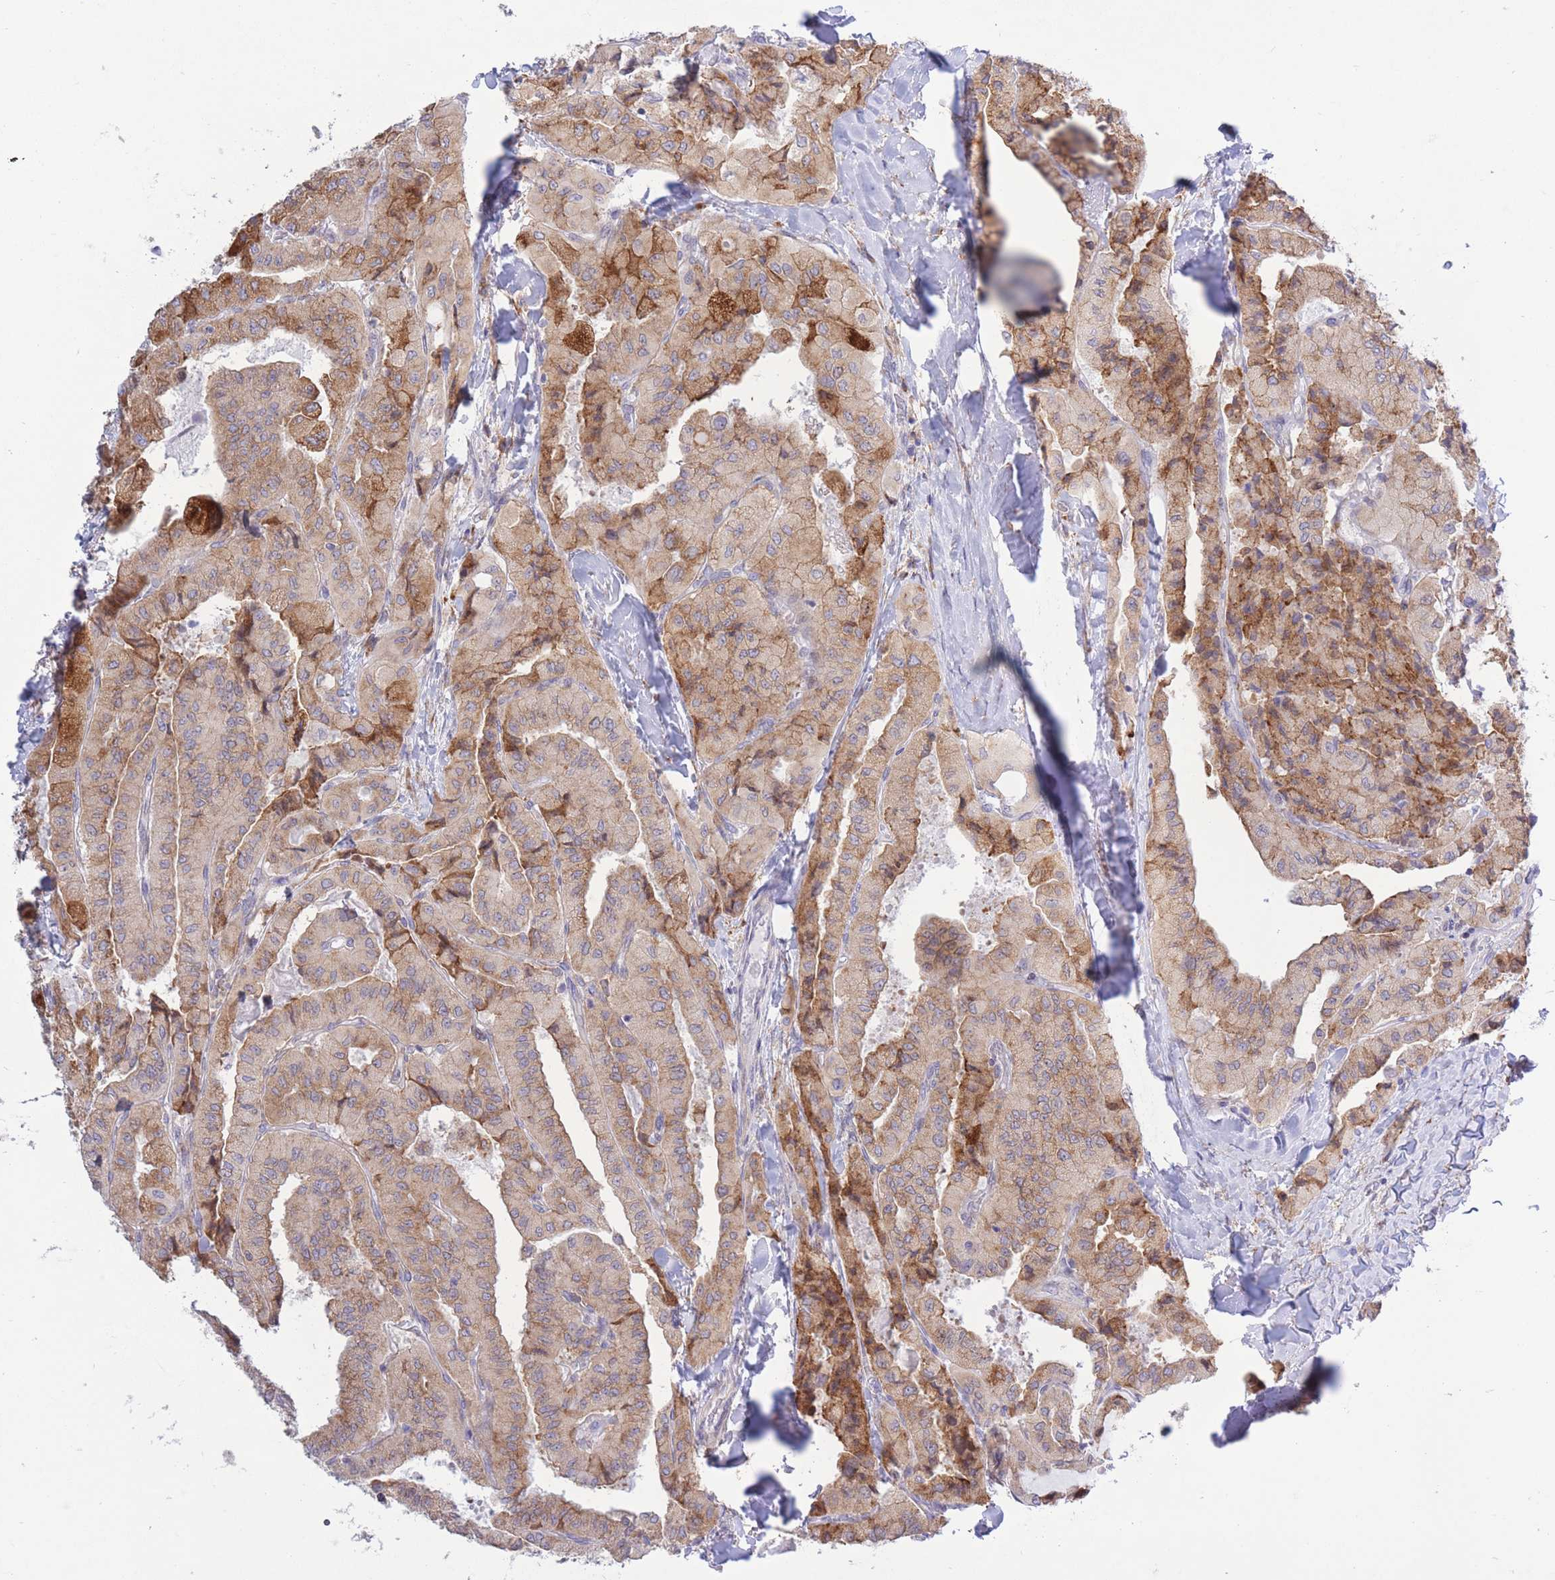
{"staining": {"intensity": "moderate", "quantity": ">75%", "location": "cytoplasmic/membranous"}, "tissue": "thyroid cancer", "cell_type": "Tumor cells", "image_type": "cancer", "snomed": [{"axis": "morphology", "description": "Normal tissue, NOS"}, {"axis": "morphology", "description": "Papillary adenocarcinoma, NOS"}, {"axis": "topography", "description": "Thyroid gland"}], "caption": "A brown stain shows moderate cytoplasmic/membranous expression of a protein in papillary adenocarcinoma (thyroid) tumor cells.", "gene": "MYDGF", "patient": {"sex": "female", "age": 59}}